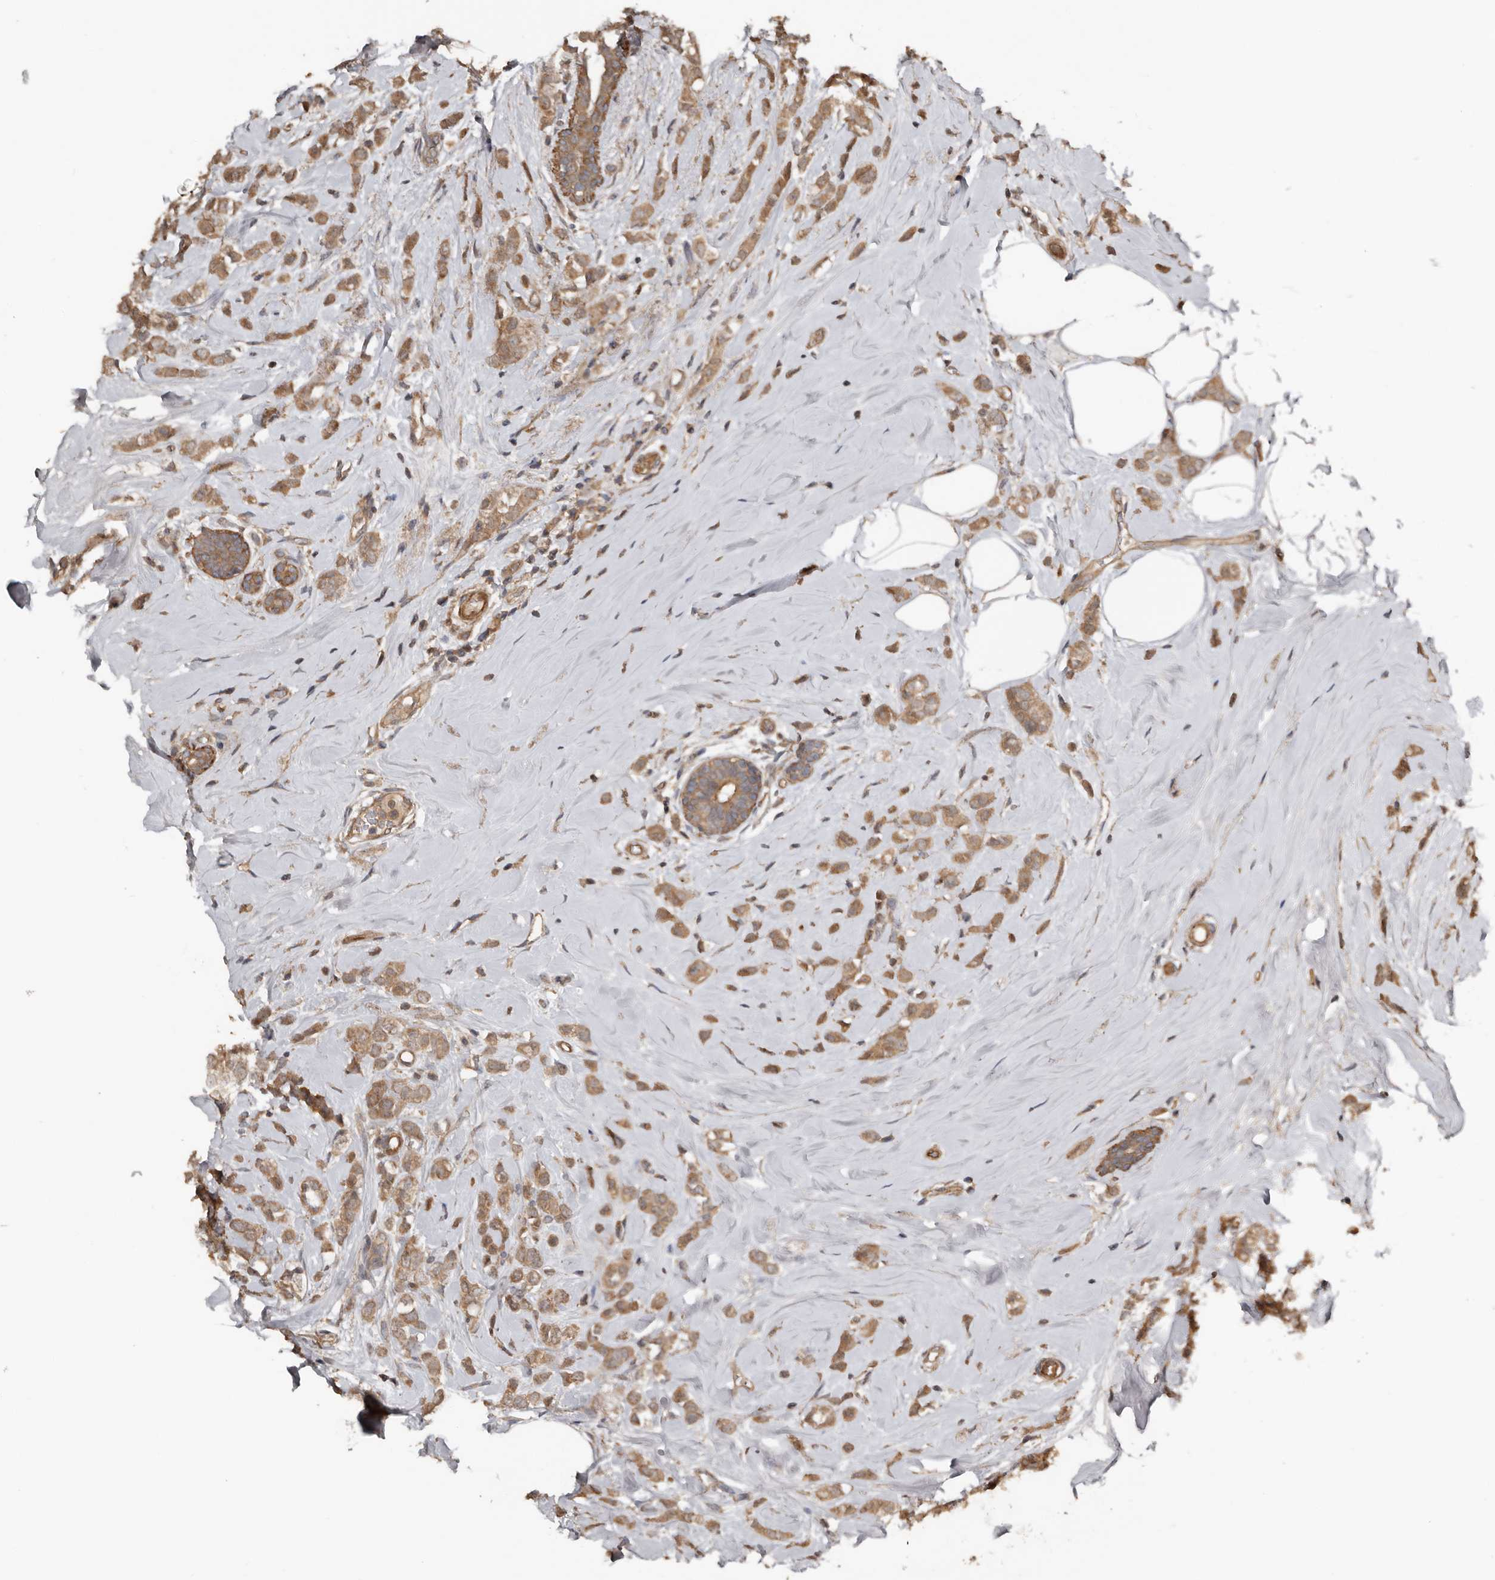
{"staining": {"intensity": "moderate", "quantity": ">75%", "location": "cytoplasmic/membranous"}, "tissue": "breast cancer", "cell_type": "Tumor cells", "image_type": "cancer", "snomed": [{"axis": "morphology", "description": "Lobular carcinoma"}, {"axis": "topography", "description": "Breast"}], "caption": "Approximately >75% of tumor cells in human breast lobular carcinoma exhibit moderate cytoplasmic/membranous protein expression as visualized by brown immunohistochemical staining.", "gene": "DNAJB4", "patient": {"sex": "female", "age": 47}}